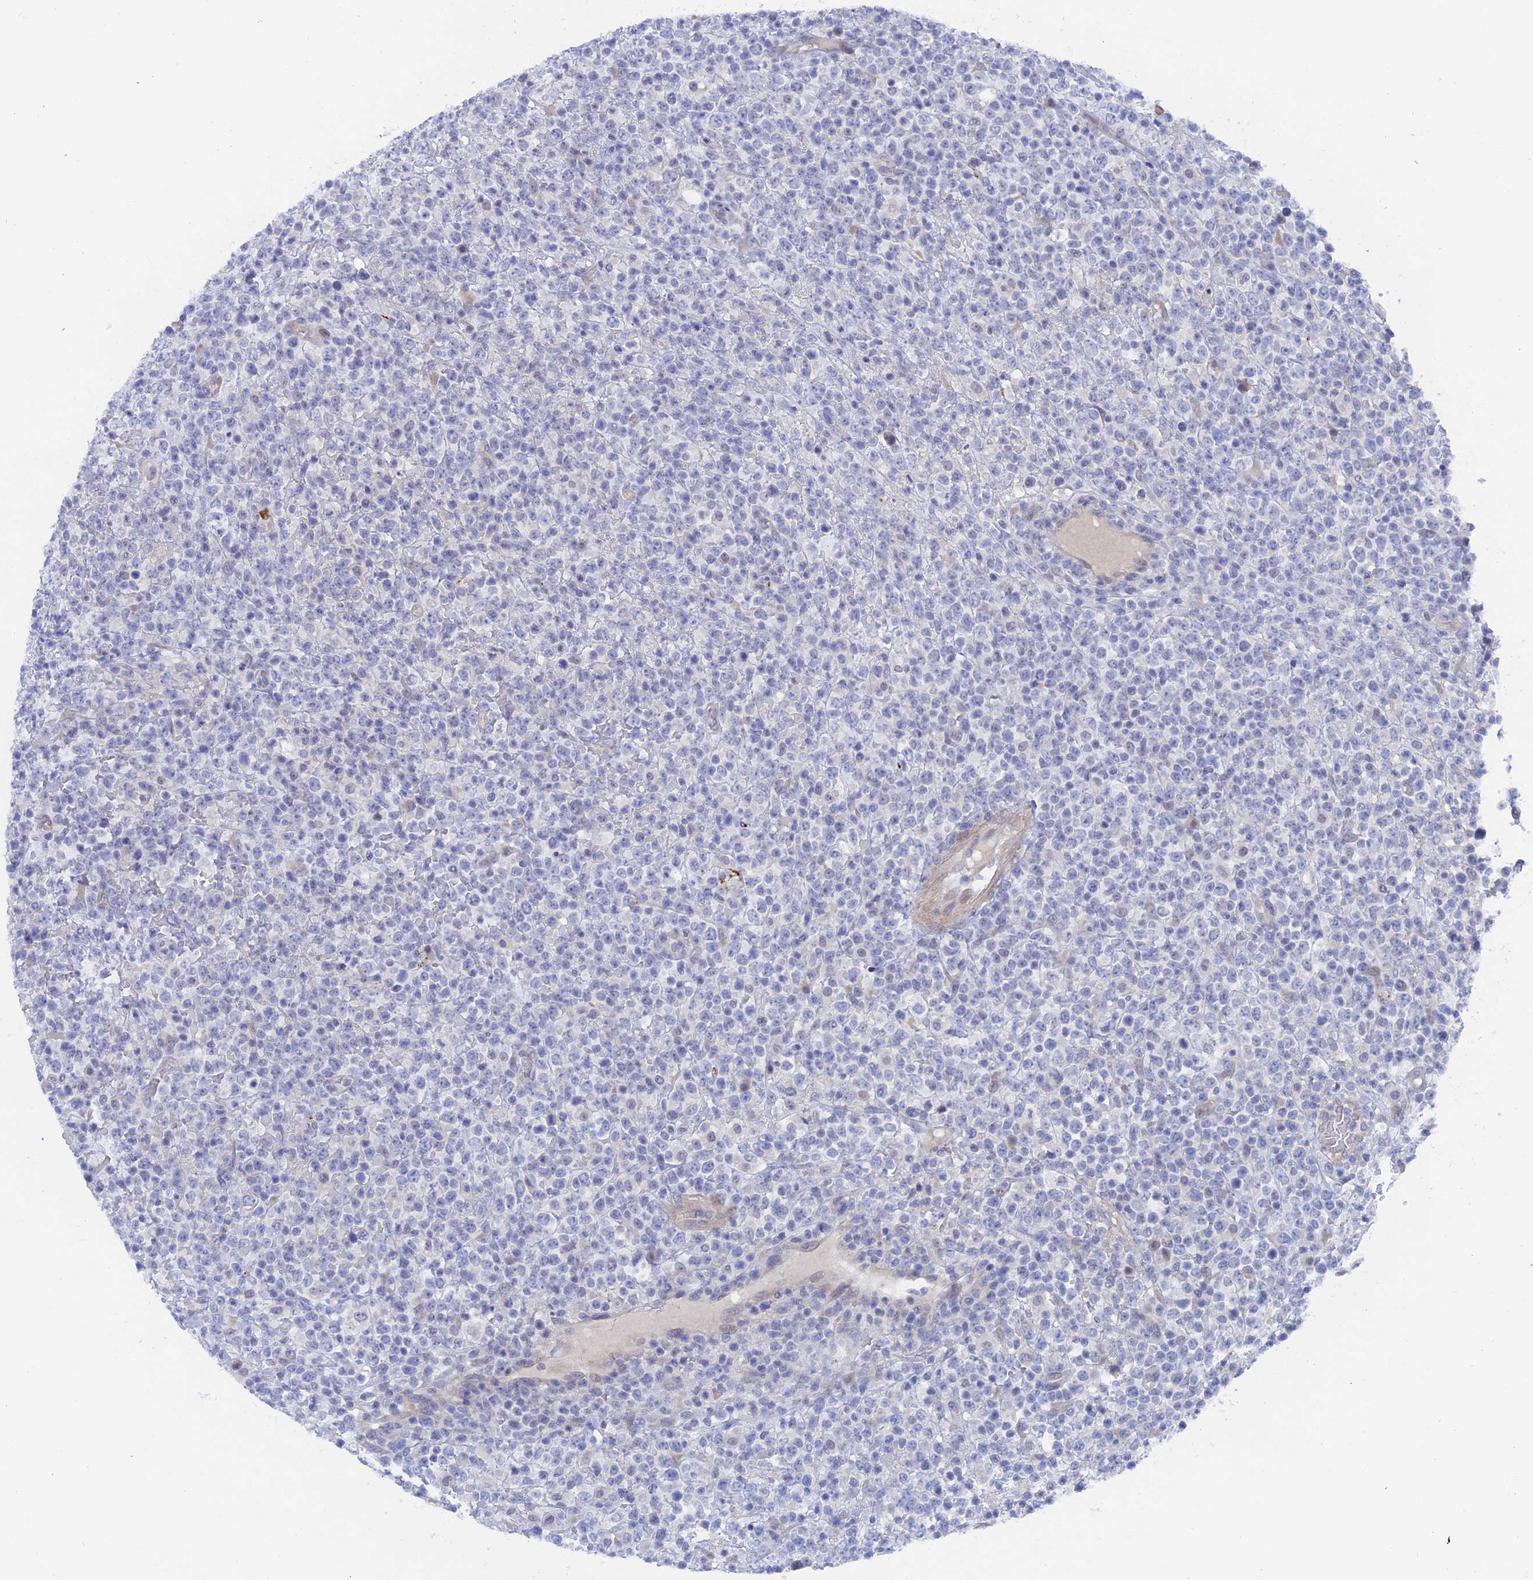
{"staining": {"intensity": "negative", "quantity": "none", "location": "none"}, "tissue": "lymphoma", "cell_type": "Tumor cells", "image_type": "cancer", "snomed": [{"axis": "morphology", "description": "Malignant lymphoma, non-Hodgkin's type, High grade"}, {"axis": "topography", "description": "Colon"}], "caption": "Tumor cells are negative for brown protein staining in lymphoma.", "gene": "DACT3", "patient": {"sex": "female", "age": 53}}